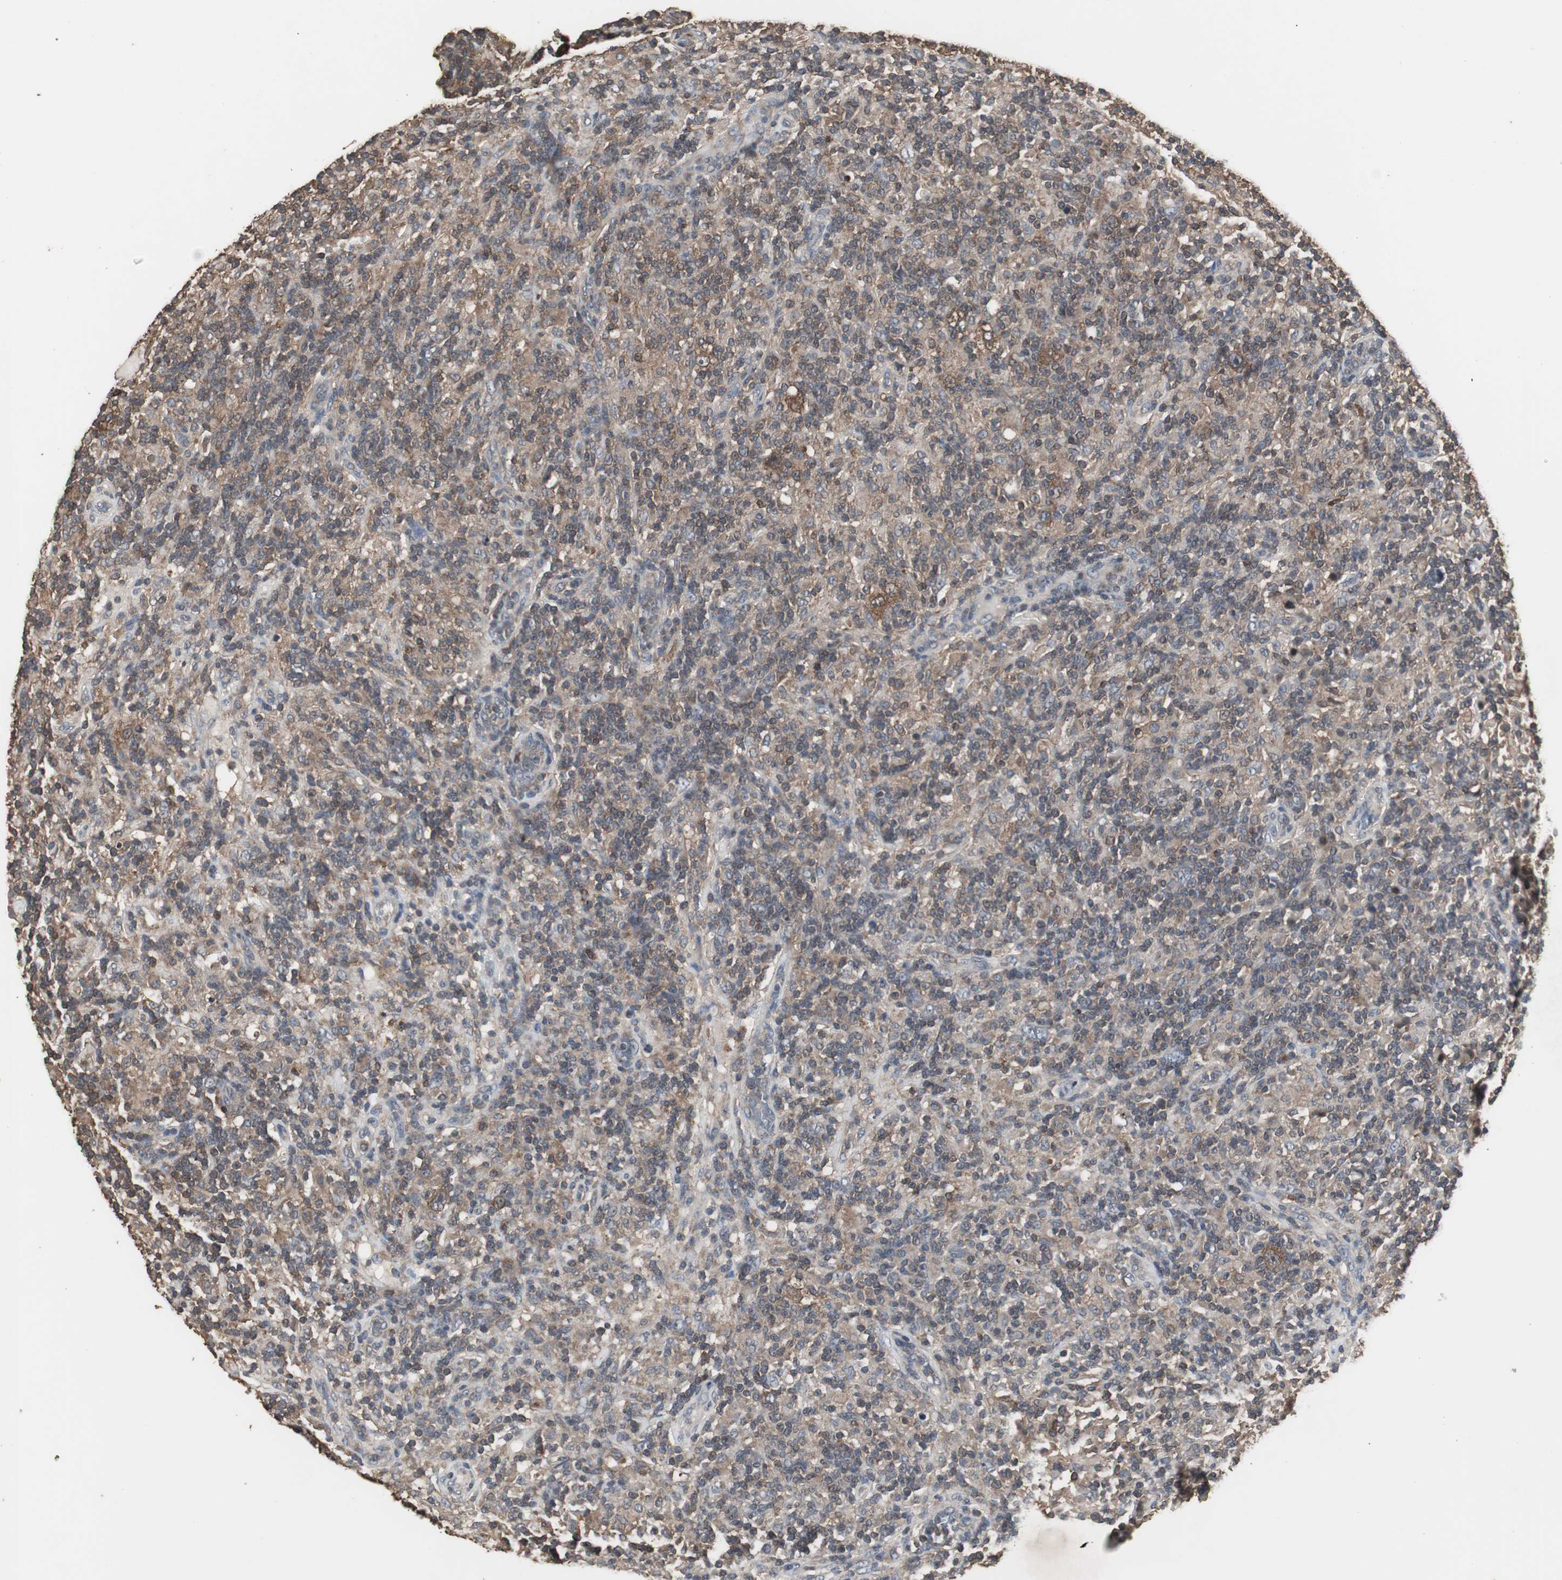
{"staining": {"intensity": "strong", "quantity": ">75%", "location": "cytoplasmic/membranous"}, "tissue": "lymphoma", "cell_type": "Tumor cells", "image_type": "cancer", "snomed": [{"axis": "morphology", "description": "Hodgkin's disease, NOS"}, {"axis": "topography", "description": "Lymph node"}], "caption": "Hodgkin's disease tissue shows strong cytoplasmic/membranous expression in approximately >75% of tumor cells, visualized by immunohistochemistry.", "gene": "HPRT1", "patient": {"sex": "male", "age": 70}}